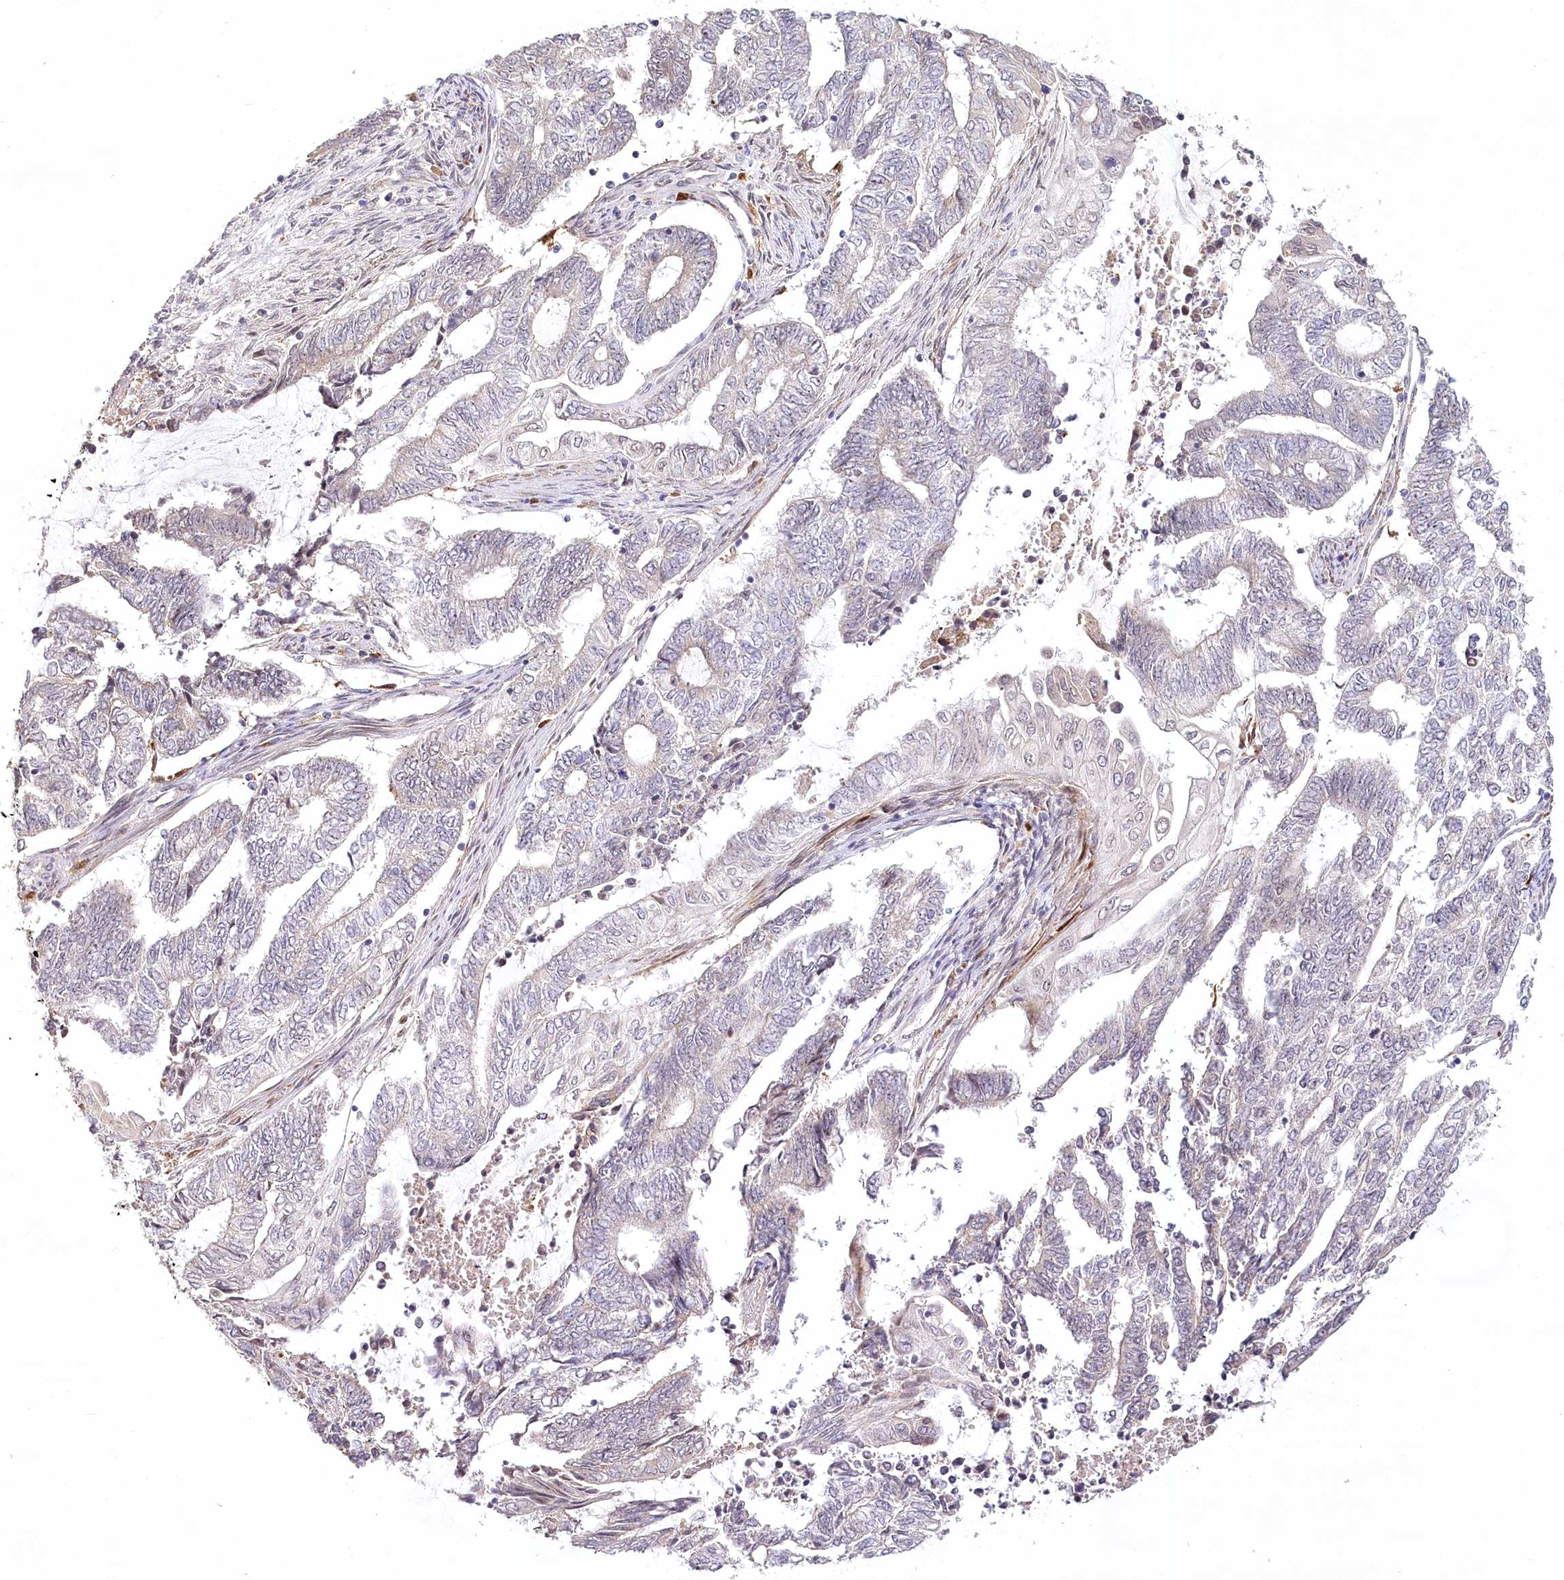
{"staining": {"intensity": "negative", "quantity": "none", "location": "none"}, "tissue": "endometrial cancer", "cell_type": "Tumor cells", "image_type": "cancer", "snomed": [{"axis": "morphology", "description": "Adenocarcinoma, NOS"}, {"axis": "topography", "description": "Uterus"}, {"axis": "topography", "description": "Endometrium"}], "caption": "The IHC image has no significant expression in tumor cells of endometrial cancer tissue. The staining is performed using DAB brown chromogen with nuclei counter-stained in using hematoxylin.", "gene": "WDR36", "patient": {"sex": "female", "age": 70}}